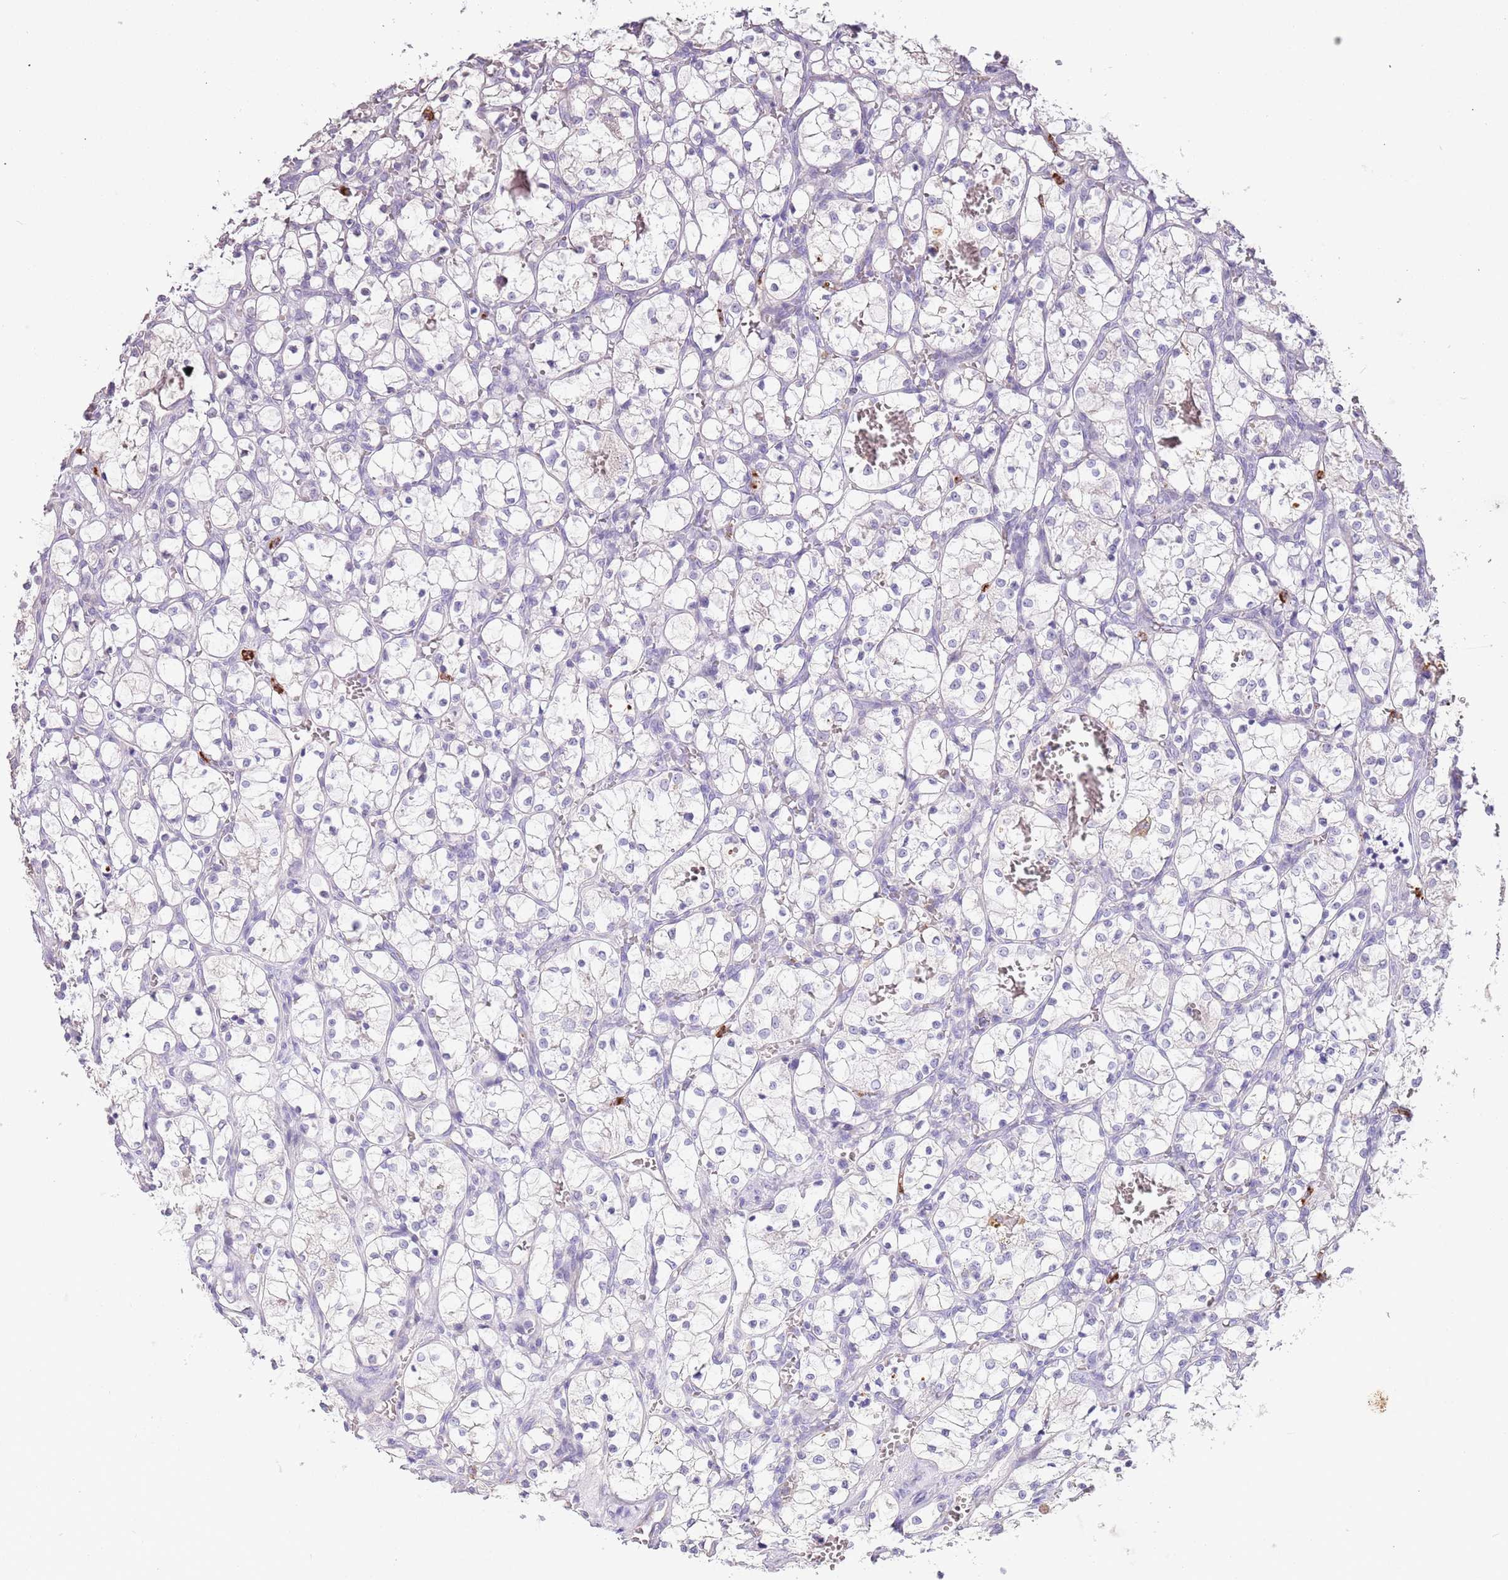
{"staining": {"intensity": "negative", "quantity": "none", "location": "none"}, "tissue": "renal cancer", "cell_type": "Tumor cells", "image_type": "cancer", "snomed": [{"axis": "morphology", "description": "Adenocarcinoma, NOS"}, {"axis": "topography", "description": "Kidney"}], "caption": "There is no significant expression in tumor cells of renal adenocarcinoma.", "gene": "P2RY13", "patient": {"sex": "female", "age": 69}}